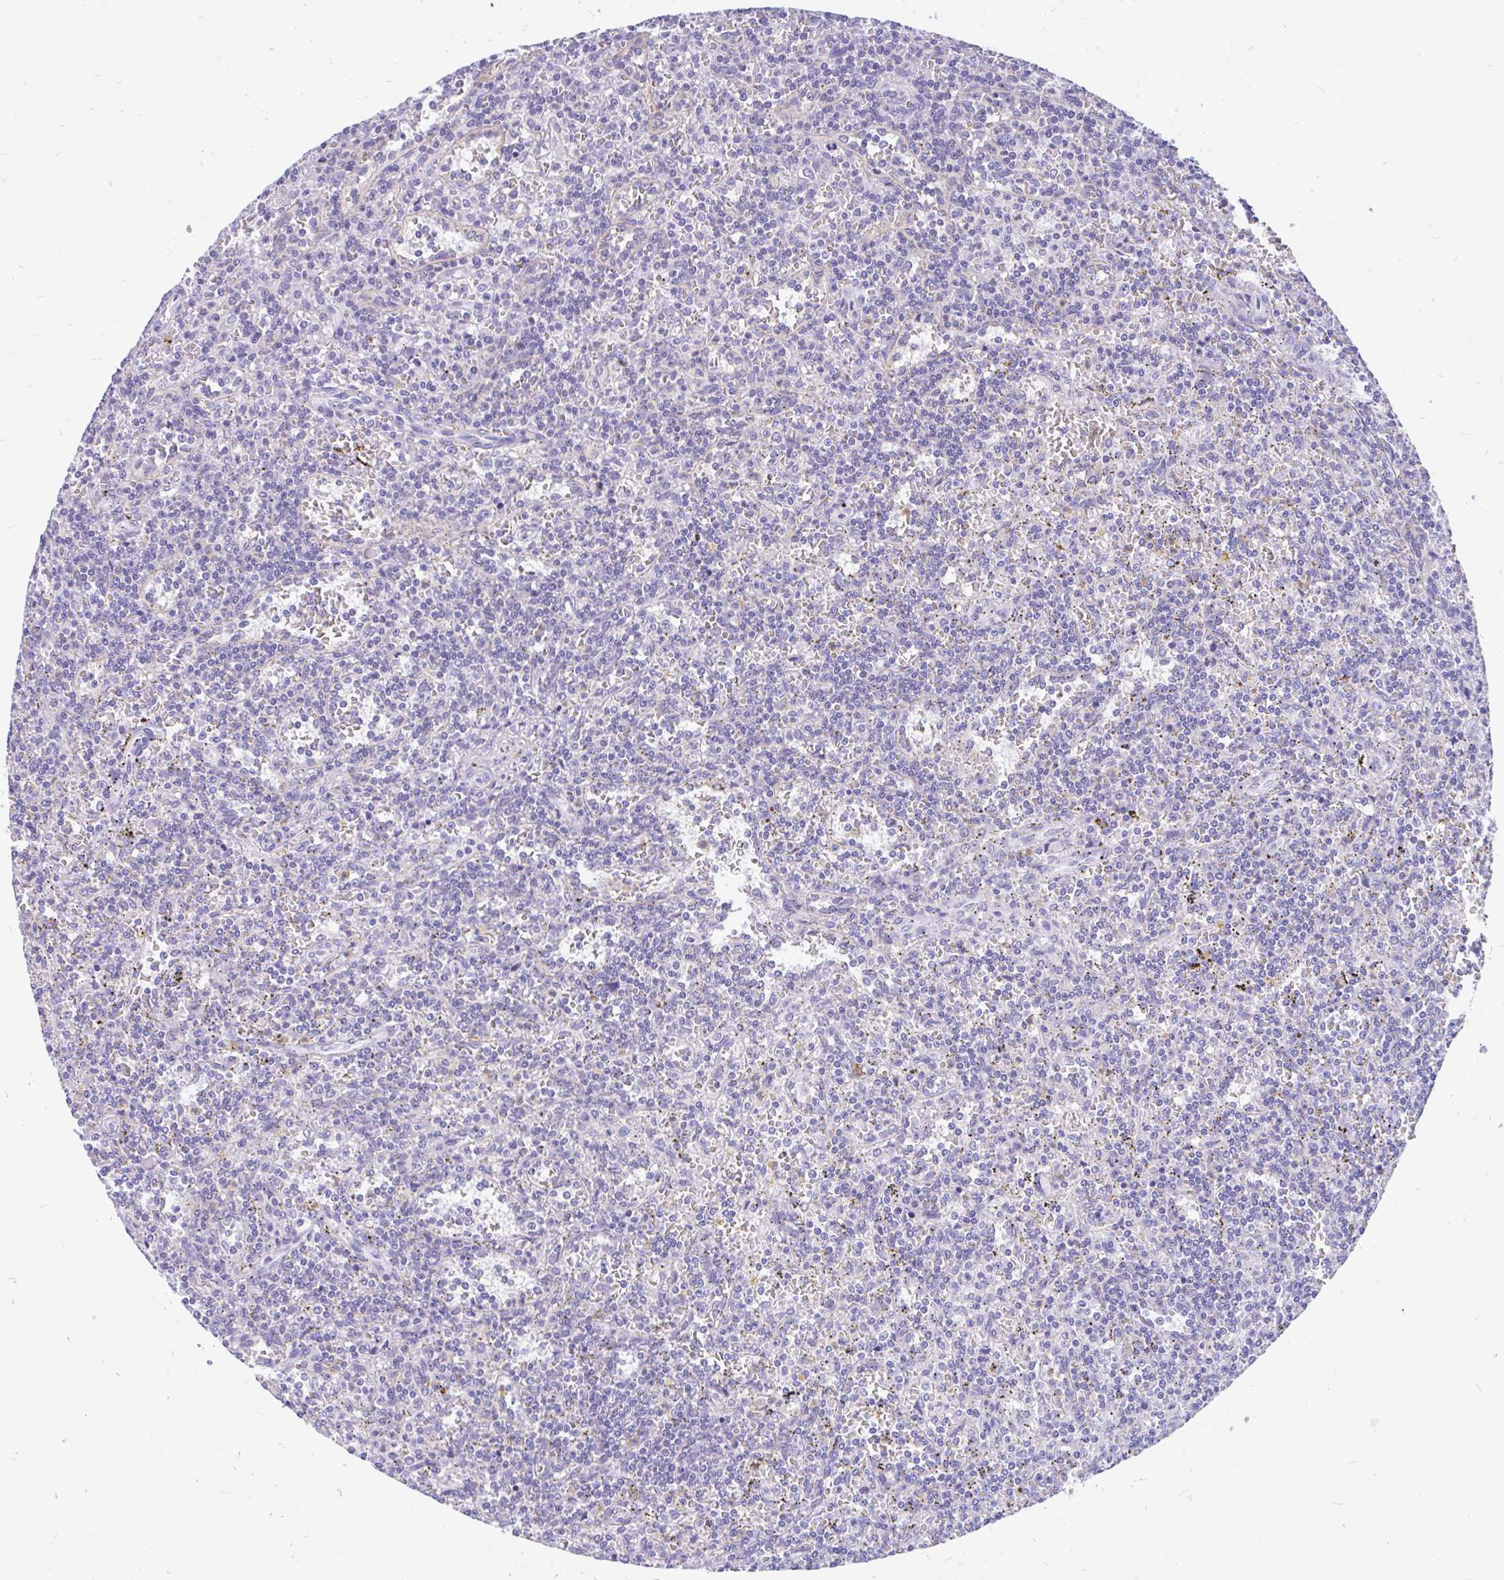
{"staining": {"intensity": "negative", "quantity": "none", "location": "none"}, "tissue": "lymphoma", "cell_type": "Tumor cells", "image_type": "cancer", "snomed": [{"axis": "morphology", "description": "Malignant lymphoma, non-Hodgkin's type, Low grade"}, {"axis": "topography", "description": "Spleen"}], "caption": "Low-grade malignant lymphoma, non-Hodgkin's type was stained to show a protein in brown. There is no significant staining in tumor cells. (DAB immunohistochemistry (IHC) with hematoxylin counter stain).", "gene": "KIAA2013", "patient": {"sex": "male", "age": 73}}